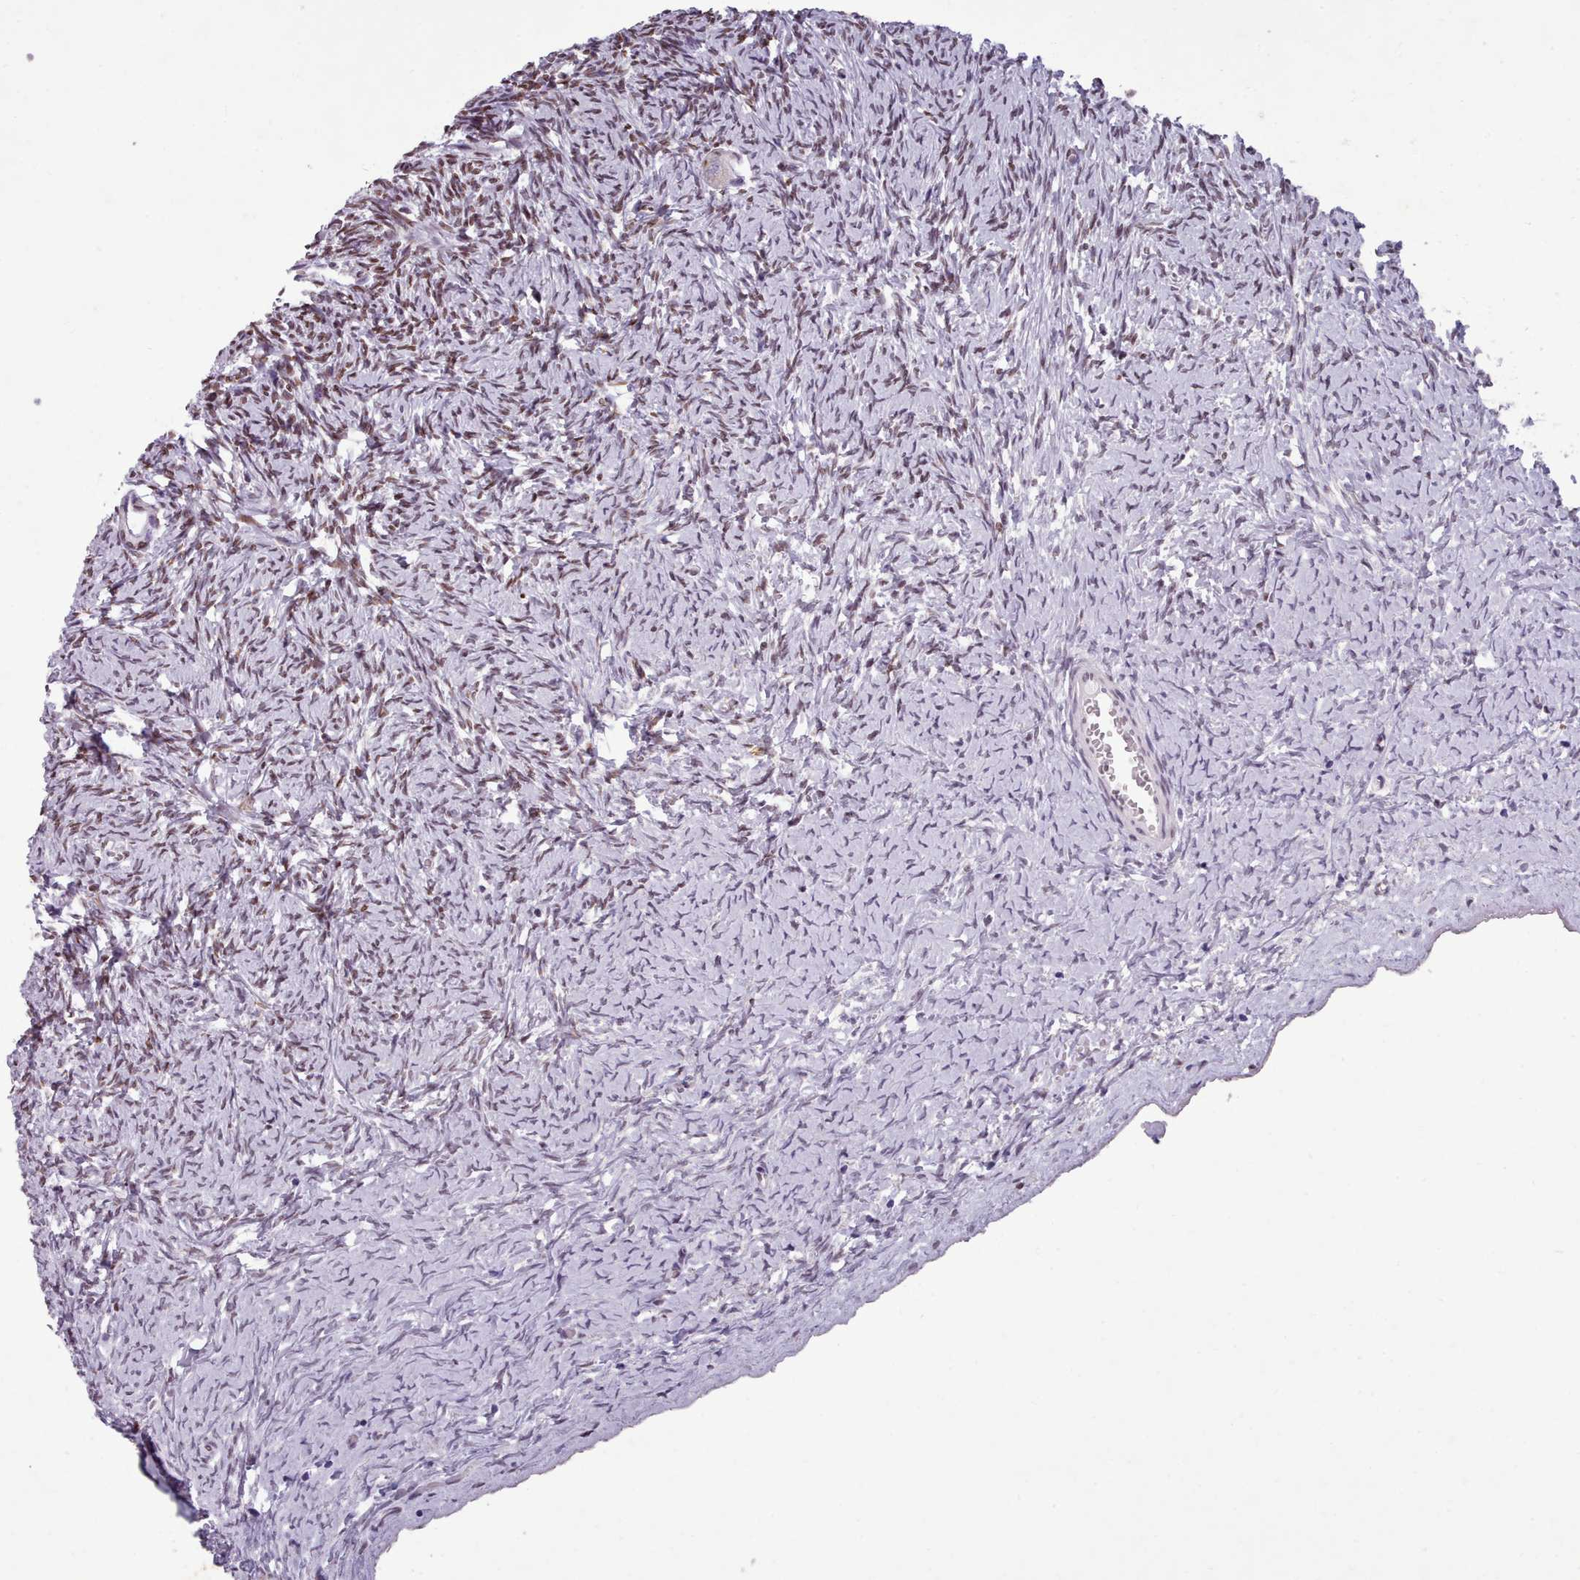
{"staining": {"intensity": "moderate", "quantity": "25%-75%", "location": "nuclear"}, "tissue": "ovary", "cell_type": "Ovarian stroma cells", "image_type": "normal", "snomed": [{"axis": "morphology", "description": "Normal tissue, NOS"}, {"axis": "topography", "description": "Ovary"}], "caption": "Ovary was stained to show a protein in brown. There is medium levels of moderate nuclear expression in approximately 25%-75% of ovarian stroma cells. (Brightfield microscopy of DAB IHC at high magnification).", "gene": "KCNT2", "patient": {"sex": "female", "age": 39}}